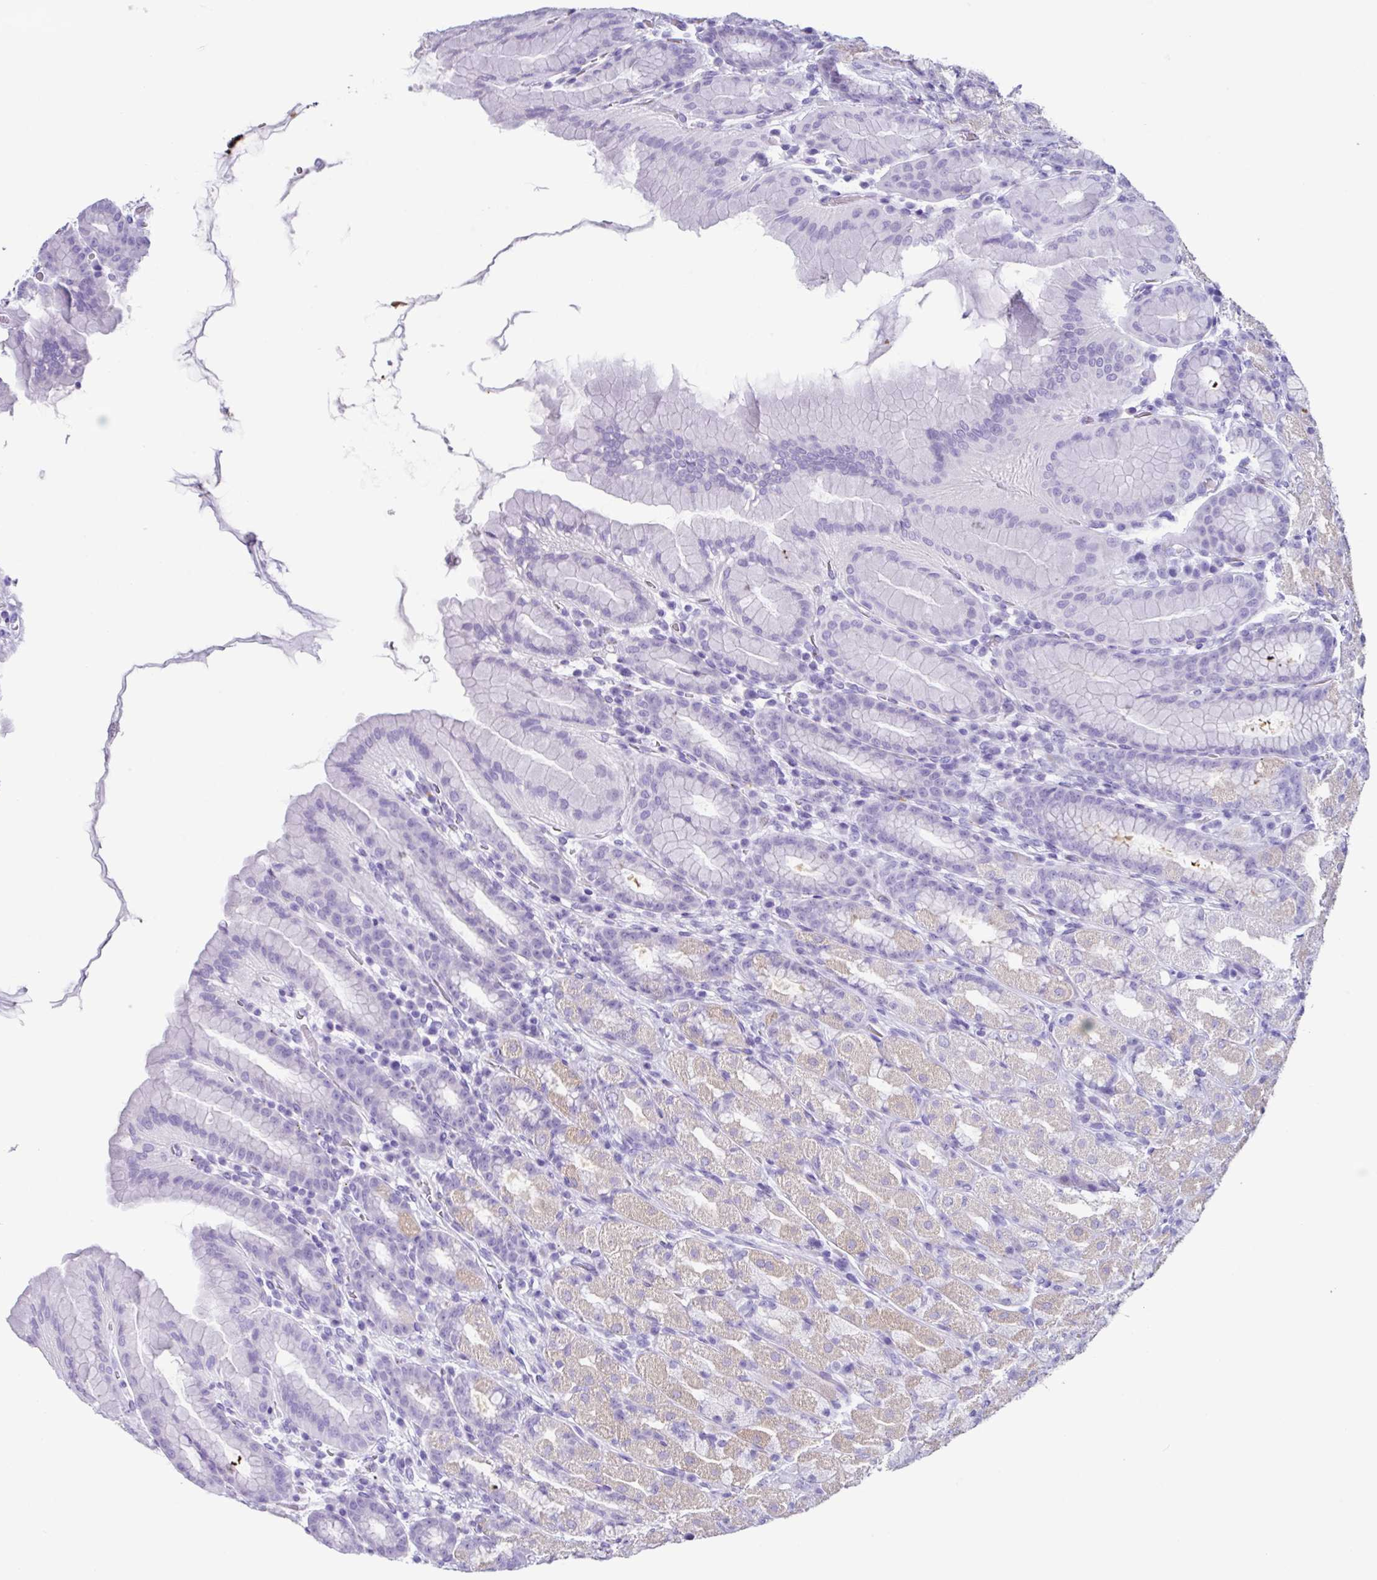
{"staining": {"intensity": "weak", "quantity": "<25%", "location": "cytoplasmic/membranous"}, "tissue": "stomach", "cell_type": "Glandular cells", "image_type": "normal", "snomed": [{"axis": "morphology", "description": "Normal tissue, NOS"}, {"axis": "topography", "description": "Stomach, upper"}, {"axis": "topography", "description": "Stomach"}], "caption": "High power microscopy image of an IHC photomicrograph of unremarkable stomach, revealing no significant expression in glandular cells.", "gene": "ZG16", "patient": {"sex": "male", "age": 68}}